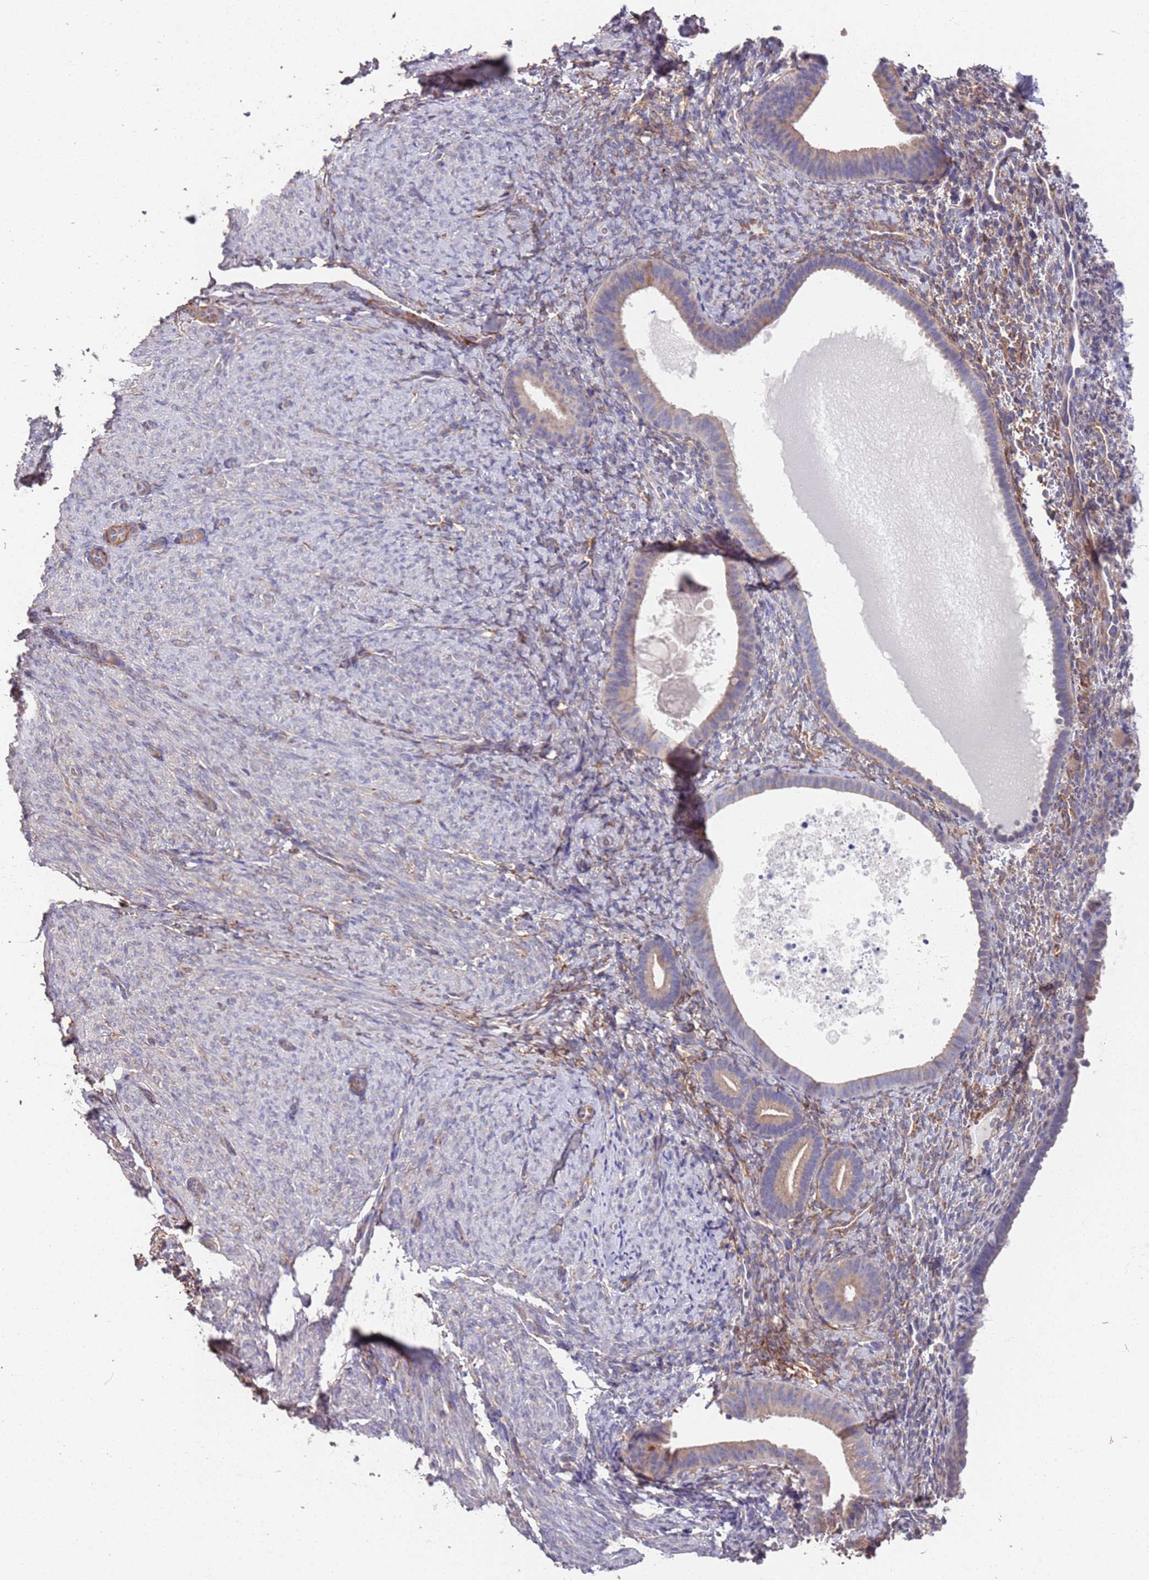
{"staining": {"intensity": "moderate", "quantity": "<25%", "location": "cytoplasmic/membranous"}, "tissue": "endometrium", "cell_type": "Cells in endometrial stroma", "image_type": "normal", "snomed": [{"axis": "morphology", "description": "Normal tissue, NOS"}, {"axis": "topography", "description": "Endometrium"}], "caption": "An immunohistochemistry histopathology image of benign tissue is shown. Protein staining in brown labels moderate cytoplasmic/membranous positivity in endometrium within cells in endometrial stroma.", "gene": "ANK2", "patient": {"sex": "female", "age": 65}}